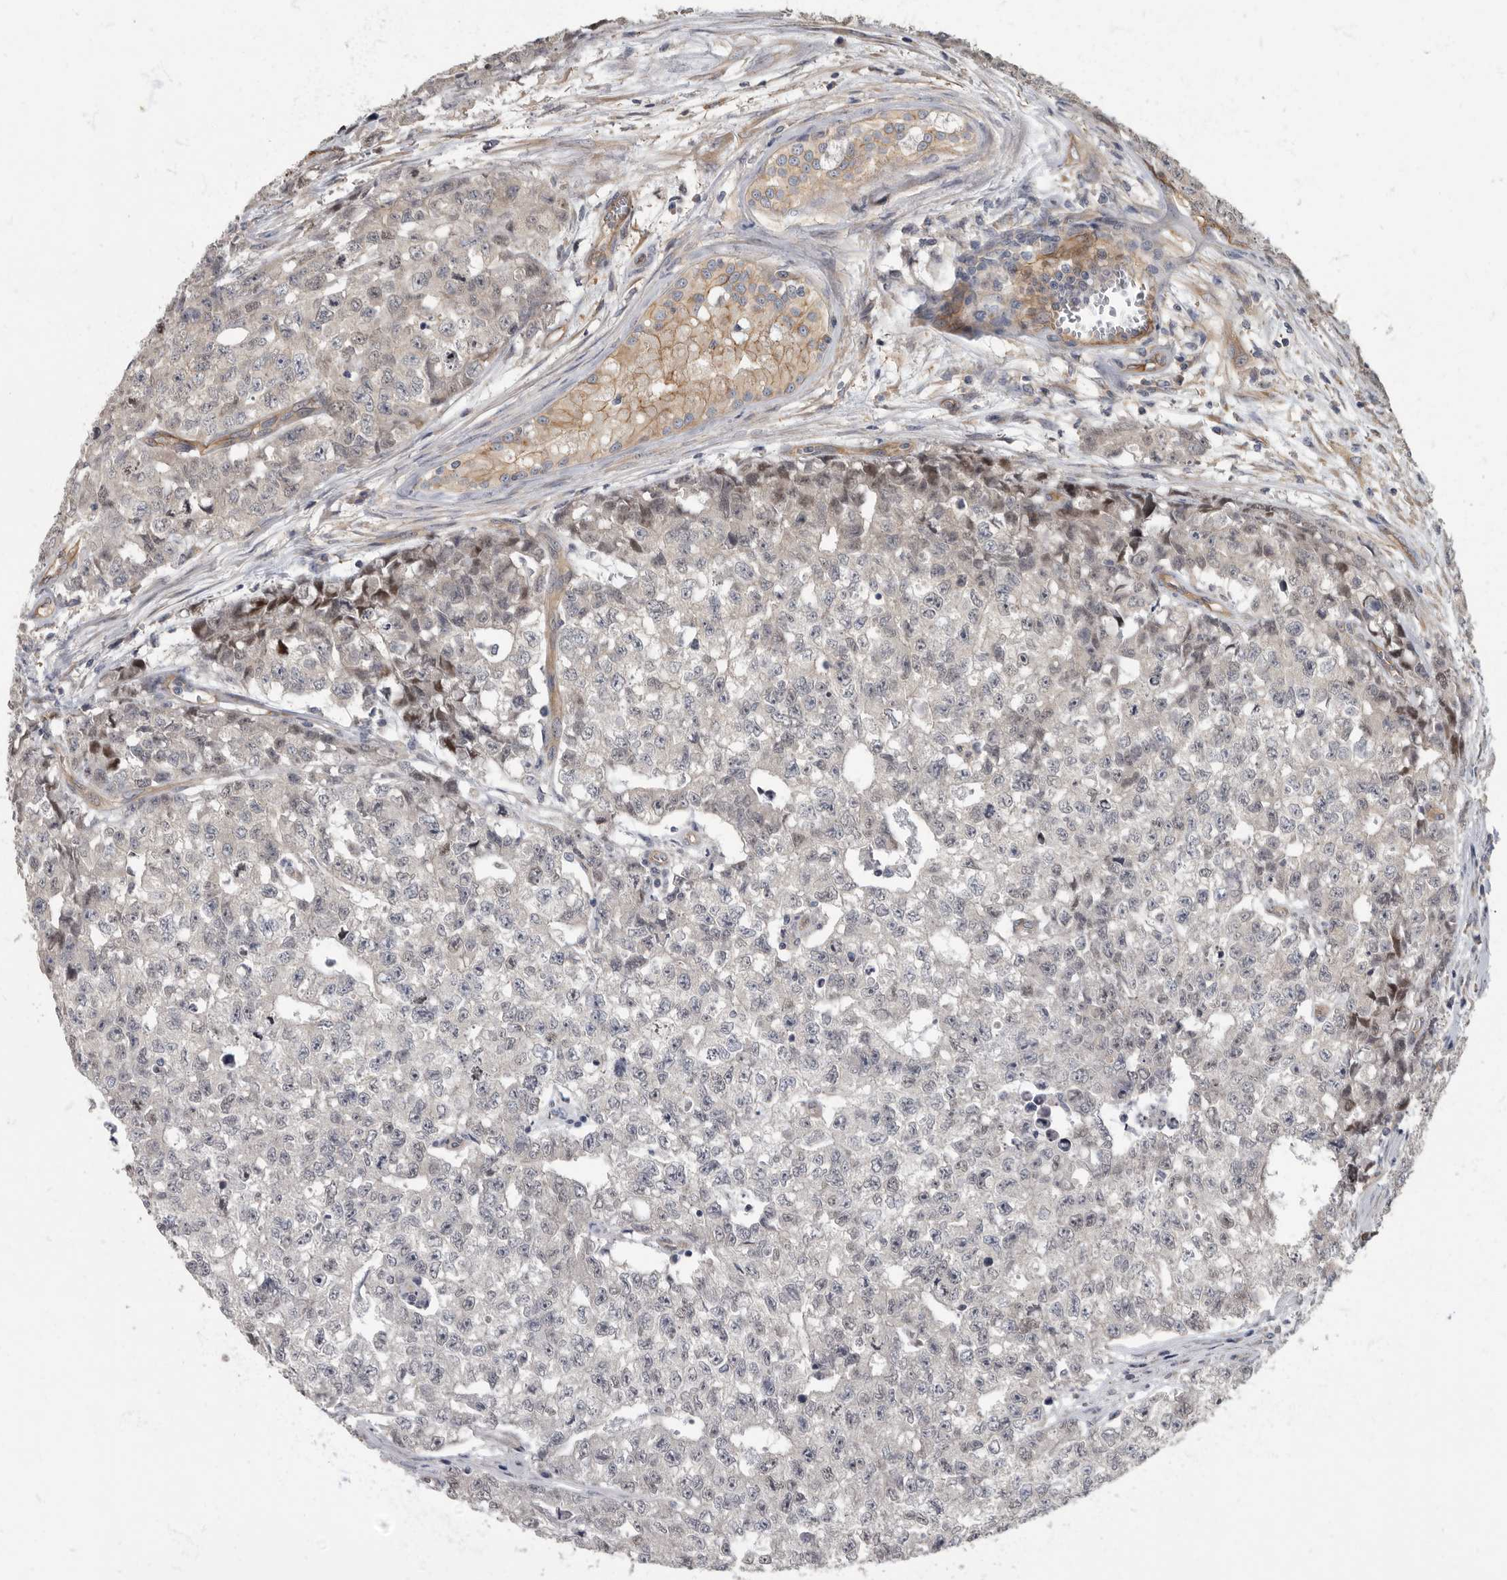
{"staining": {"intensity": "negative", "quantity": "none", "location": "none"}, "tissue": "testis cancer", "cell_type": "Tumor cells", "image_type": "cancer", "snomed": [{"axis": "morphology", "description": "Carcinoma, Embryonal, NOS"}, {"axis": "topography", "description": "Testis"}], "caption": "Immunohistochemistry of human testis cancer shows no expression in tumor cells.", "gene": "PDK1", "patient": {"sex": "male", "age": 28}}